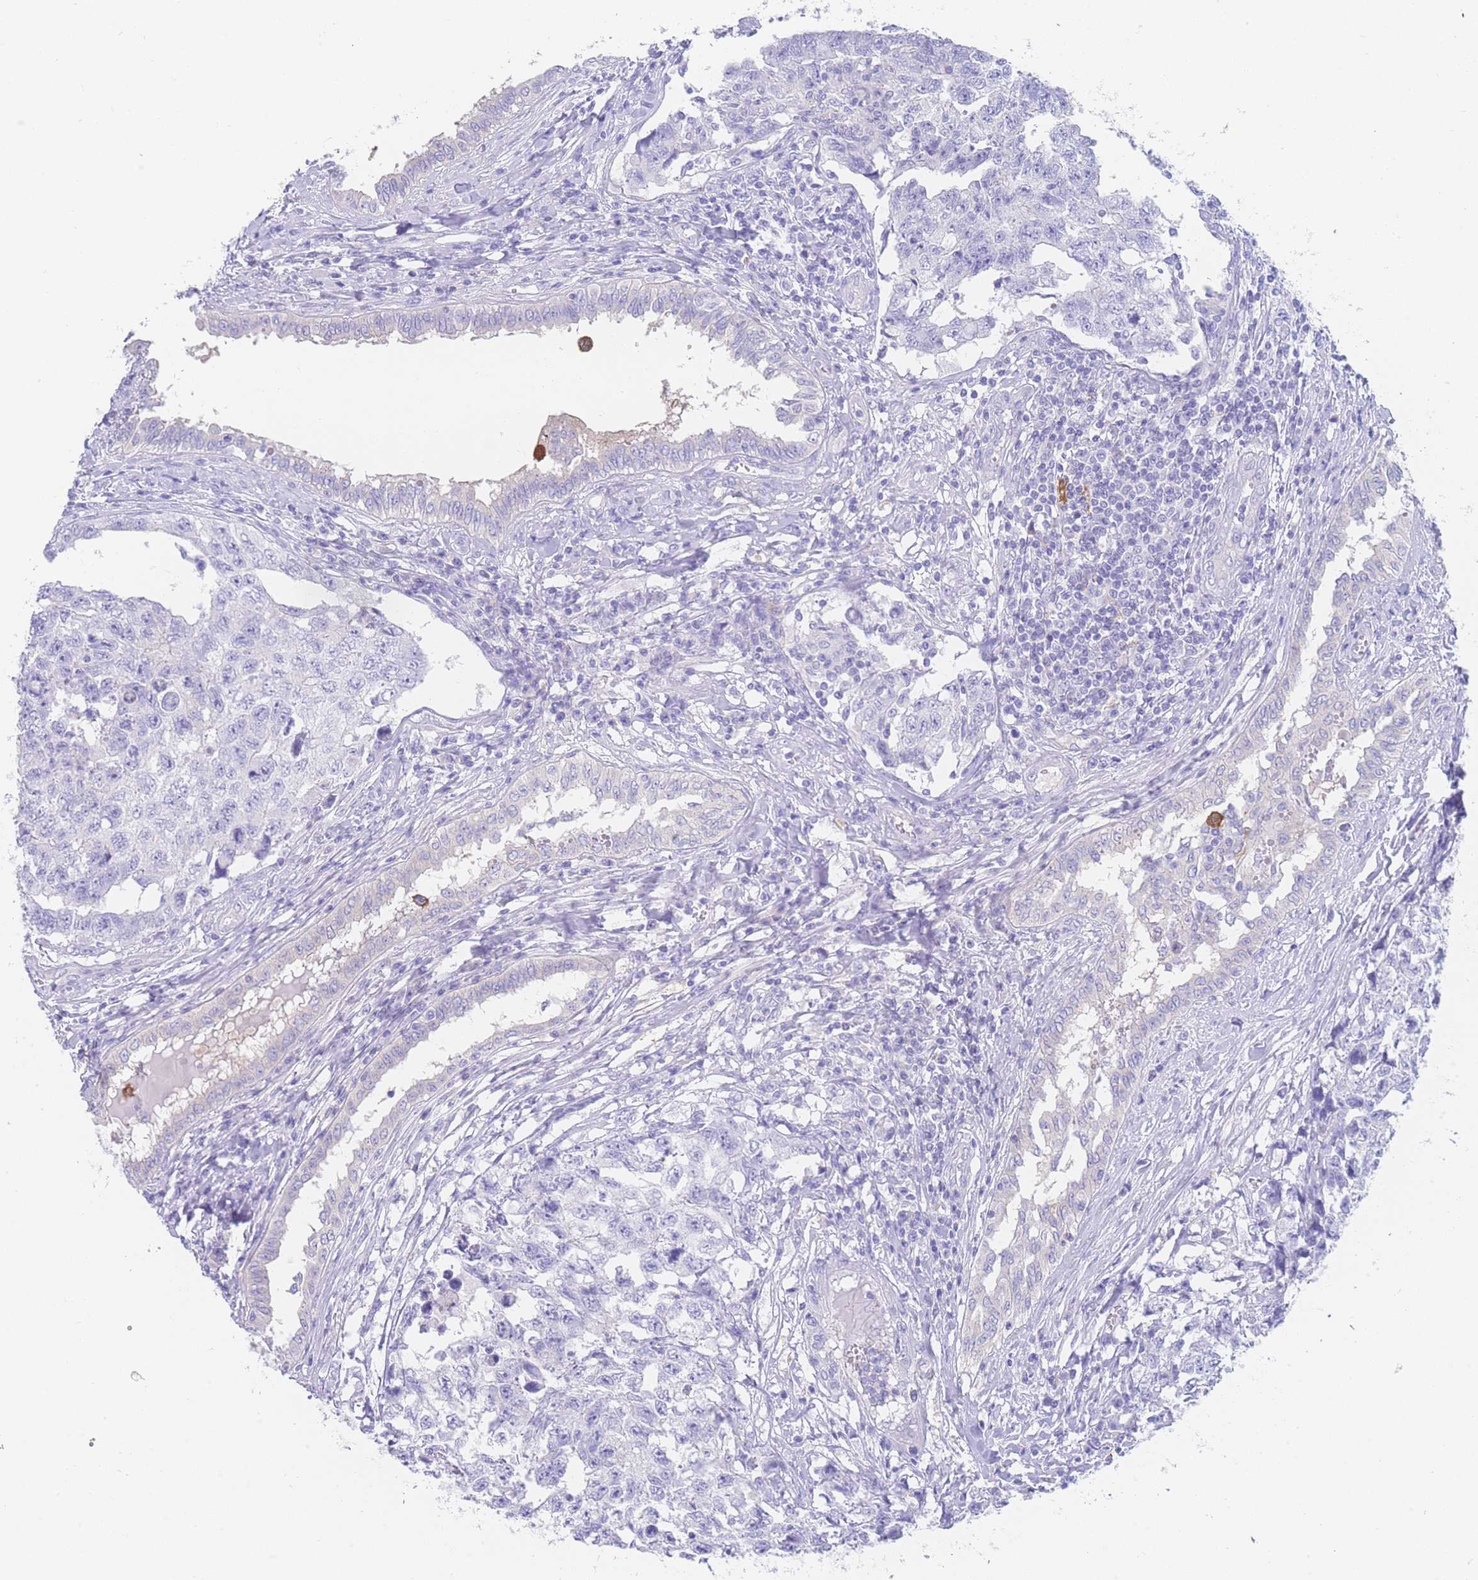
{"staining": {"intensity": "negative", "quantity": "none", "location": "none"}, "tissue": "testis cancer", "cell_type": "Tumor cells", "image_type": "cancer", "snomed": [{"axis": "morphology", "description": "Carcinoma, Embryonal, NOS"}, {"axis": "topography", "description": "Testis"}], "caption": "Tumor cells show no significant staining in embryonal carcinoma (testis).", "gene": "LZTFL1", "patient": {"sex": "male", "age": 31}}